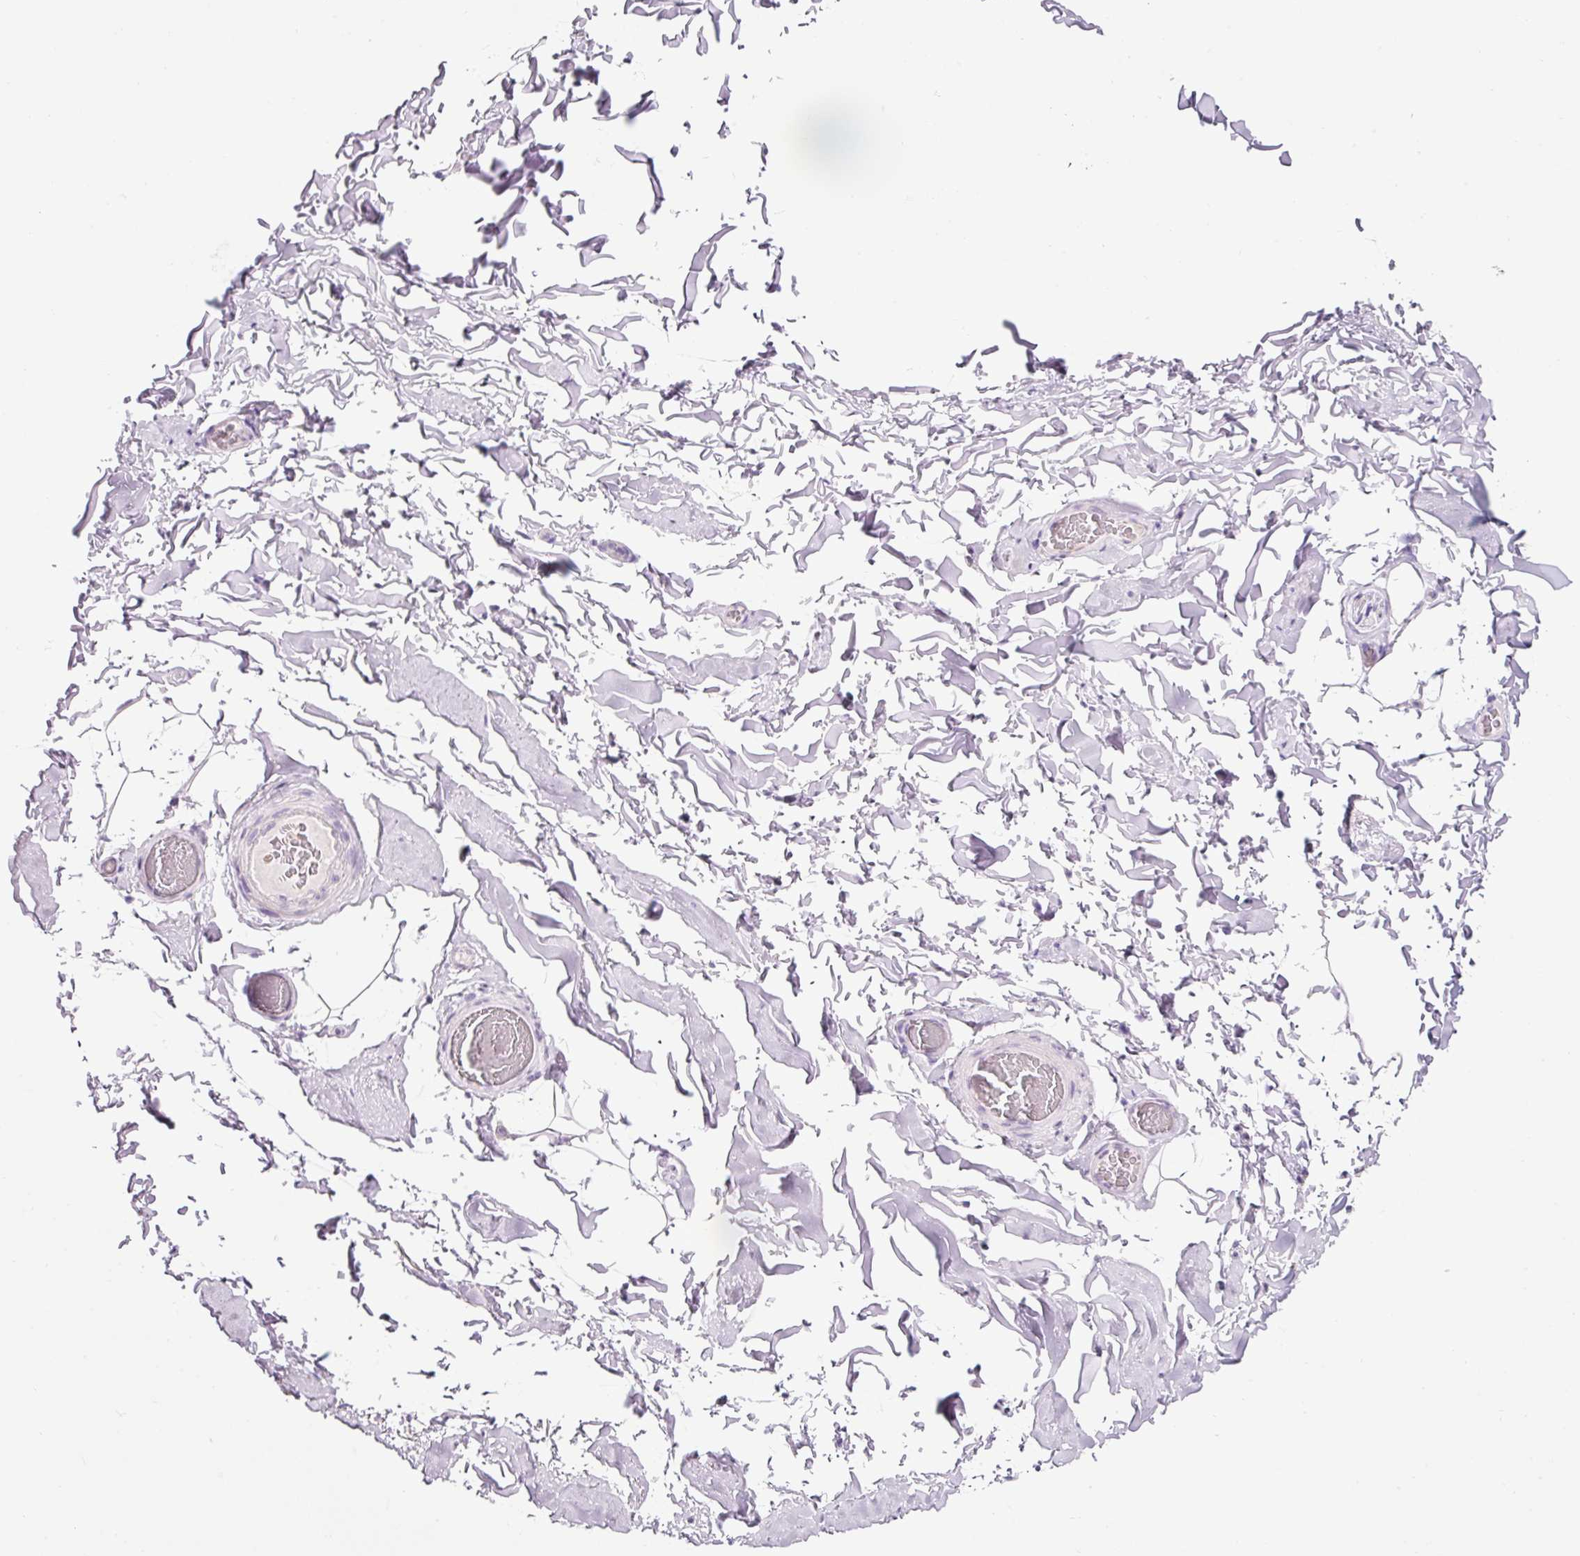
{"staining": {"intensity": "negative", "quantity": "none", "location": "none"}, "tissue": "adipose tissue", "cell_type": "Adipocytes", "image_type": "normal", "snomed": [{"axis": "morphology", "description": "Normal tissue, NOS"}, {"axis": "topography", "description": "Soft tissue"}, {"axis": "topography", "description": "Adipose tissue"}, {"axis": "topography", "description": "Vascular tissue"}, {"axis": "topography", "description": "Peripheral nerve tissue"}], "caption": "This is an IHC micrograph of unremarkable human adipose tissue. There is no staining in adipocytes.", "gene": "DHRS11", "patient": {"sex": "male", "age": 46}}